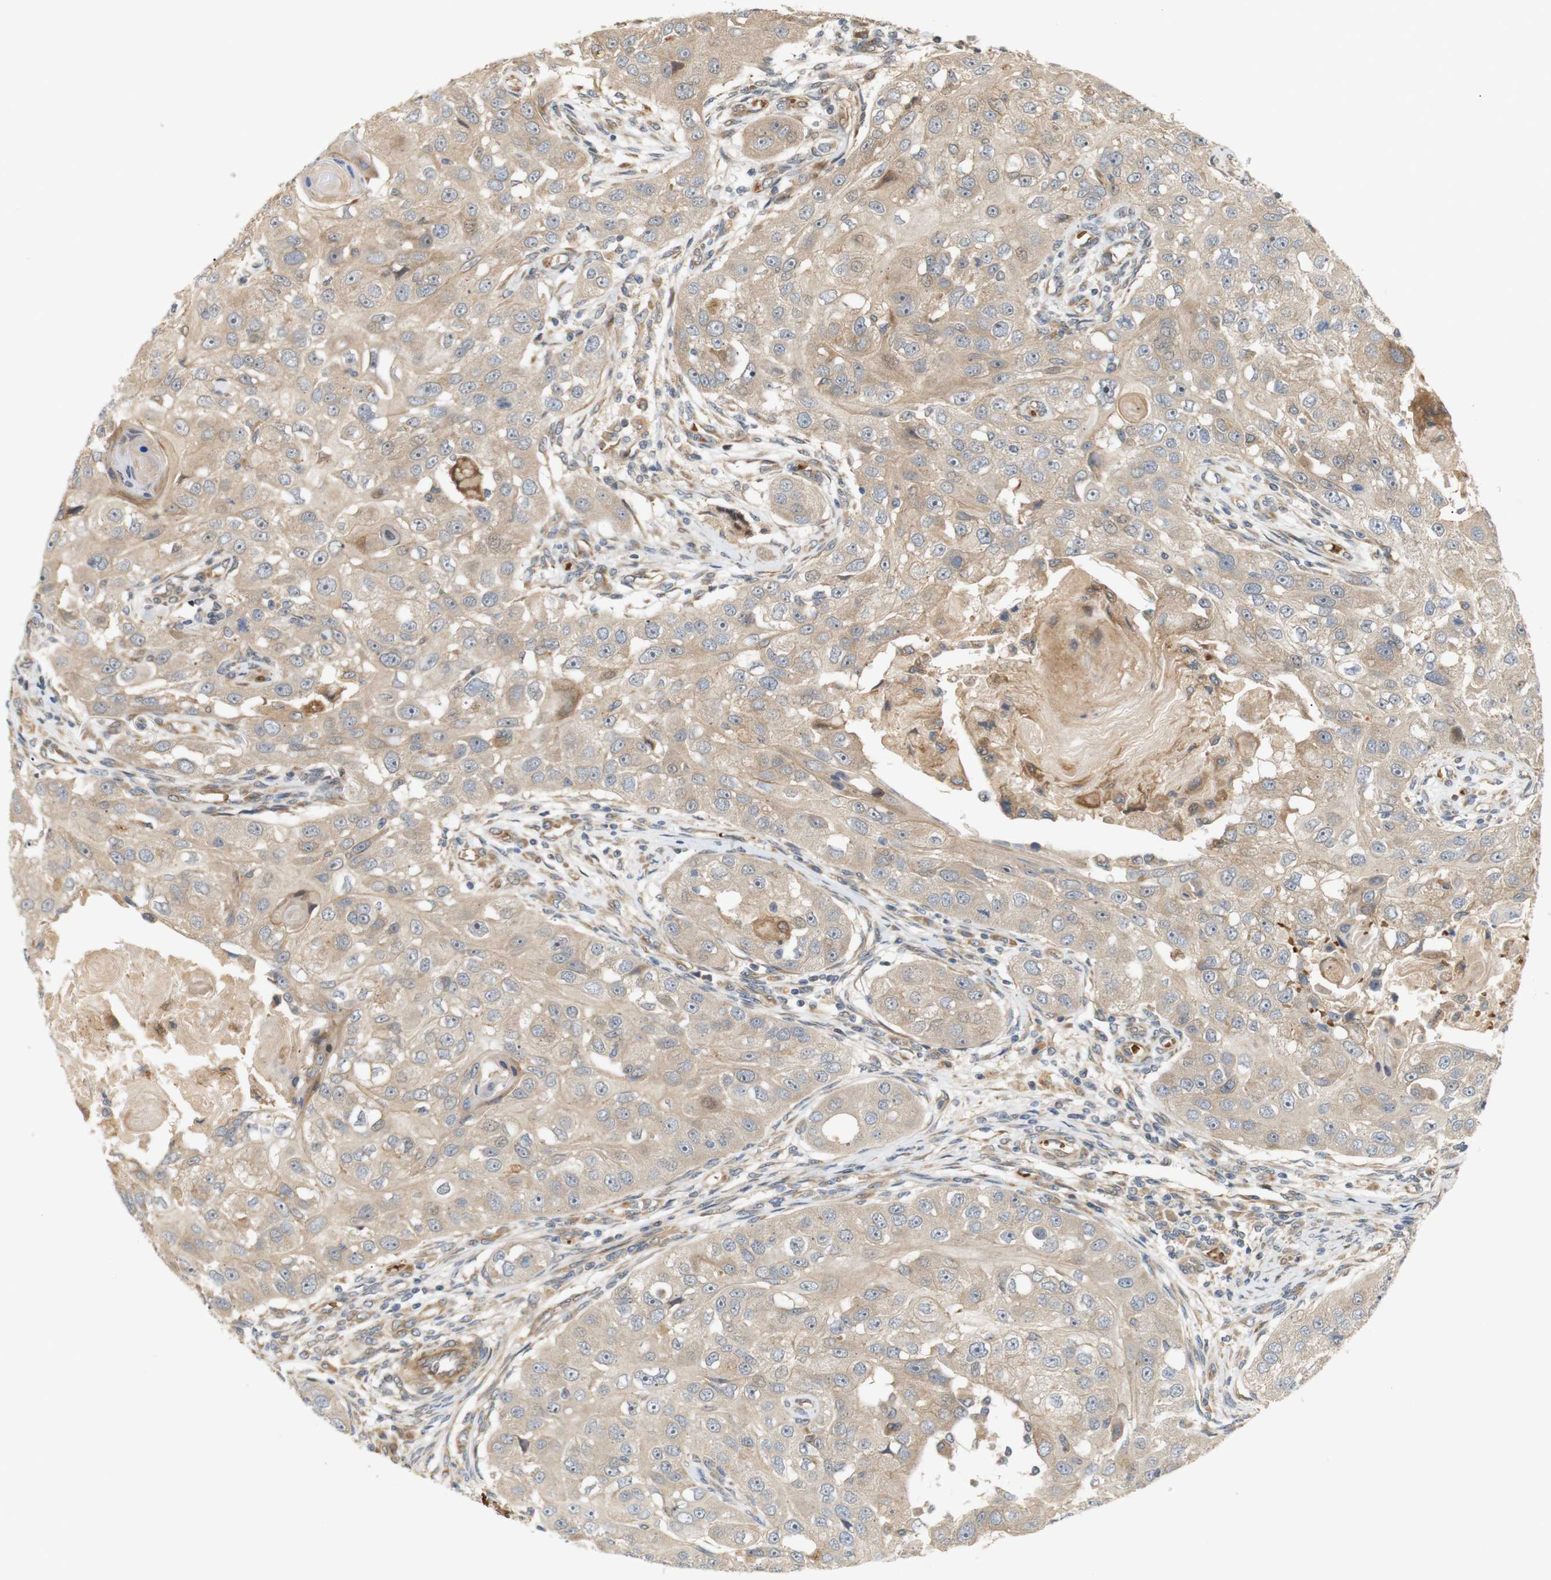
{"staining": {"intensity": "weak", "quantity": ">75%", "location": "cytoplasmic/membranous"}, "tissue": "head and neck cancer", "cell_type": "Tumor cells", "image_type": "cancer", "snomed": [{"axis": "morphology", "description": "Normal tissue, NOS"}, {"axis": "morphology", "description": "Squamous cell carcinoma, NOS"}, {"axis": "topography", "description": "Skeletal muscle"}, {"axis": "topography", "description": "Head-Neck"}], "caption": "Head and neck cancer (squamous cell carcinoma) stained with a protein marker shows weak staining in tumor cells.", "gene": "RPTOR", "patient": {"sex": "male", "age": 51}}